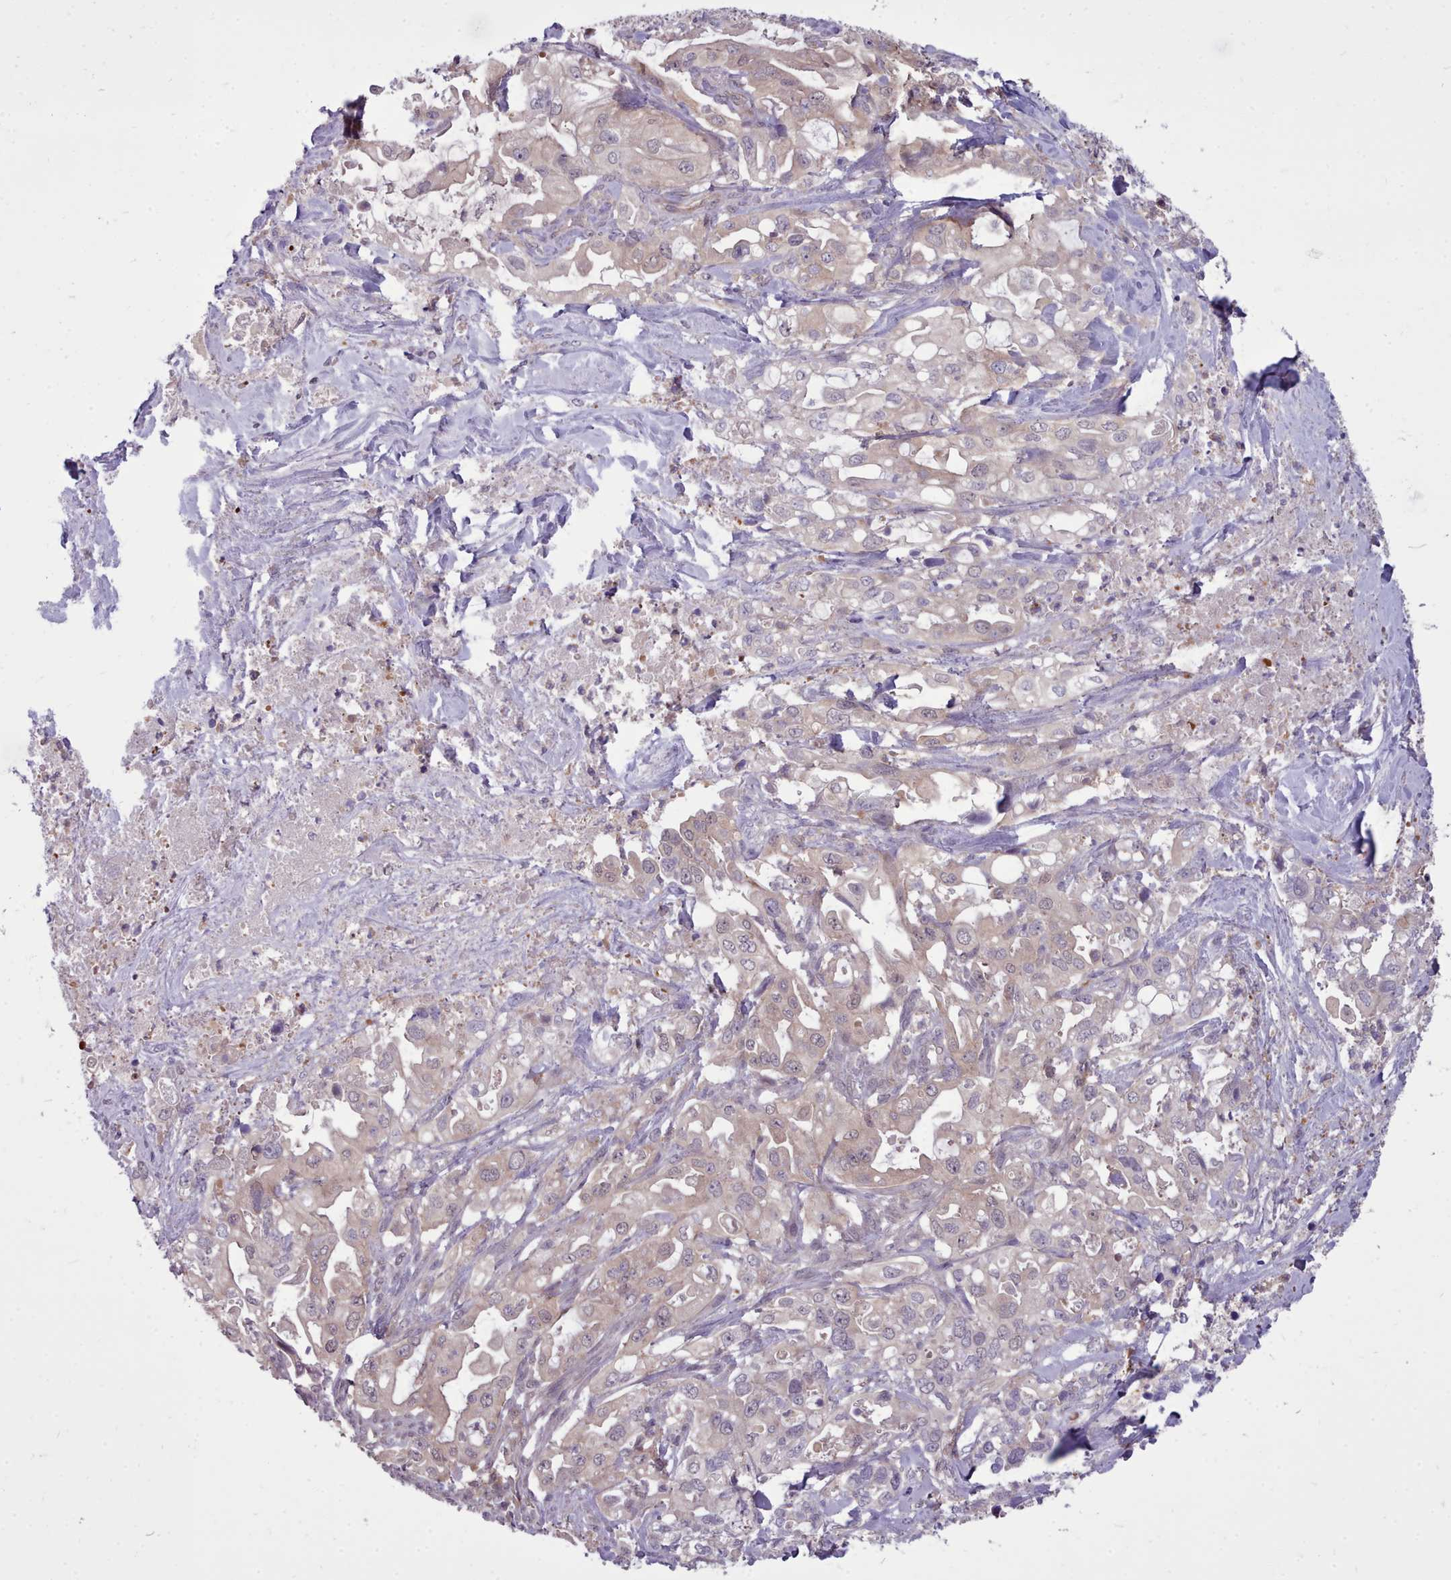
{"staining": {"intensity": "negative", "quantity": "none", "location": "none"}, "tissue": "pancreatic cancer", "cell_type": "Tumor cells", "image_type": "cancer", "snomed": [{"axis": "morphology", "description": "Adenocarcinoma, NOS"}, {"axis": "topography", "description": "Pancreas"}], "caption": "An image of pancreatic adenocarcinoma stained for a protein demonstrates no brown staining in tumor cells.", "gene": "AHCY", "patient": {"sex": "female", "age": 61}}